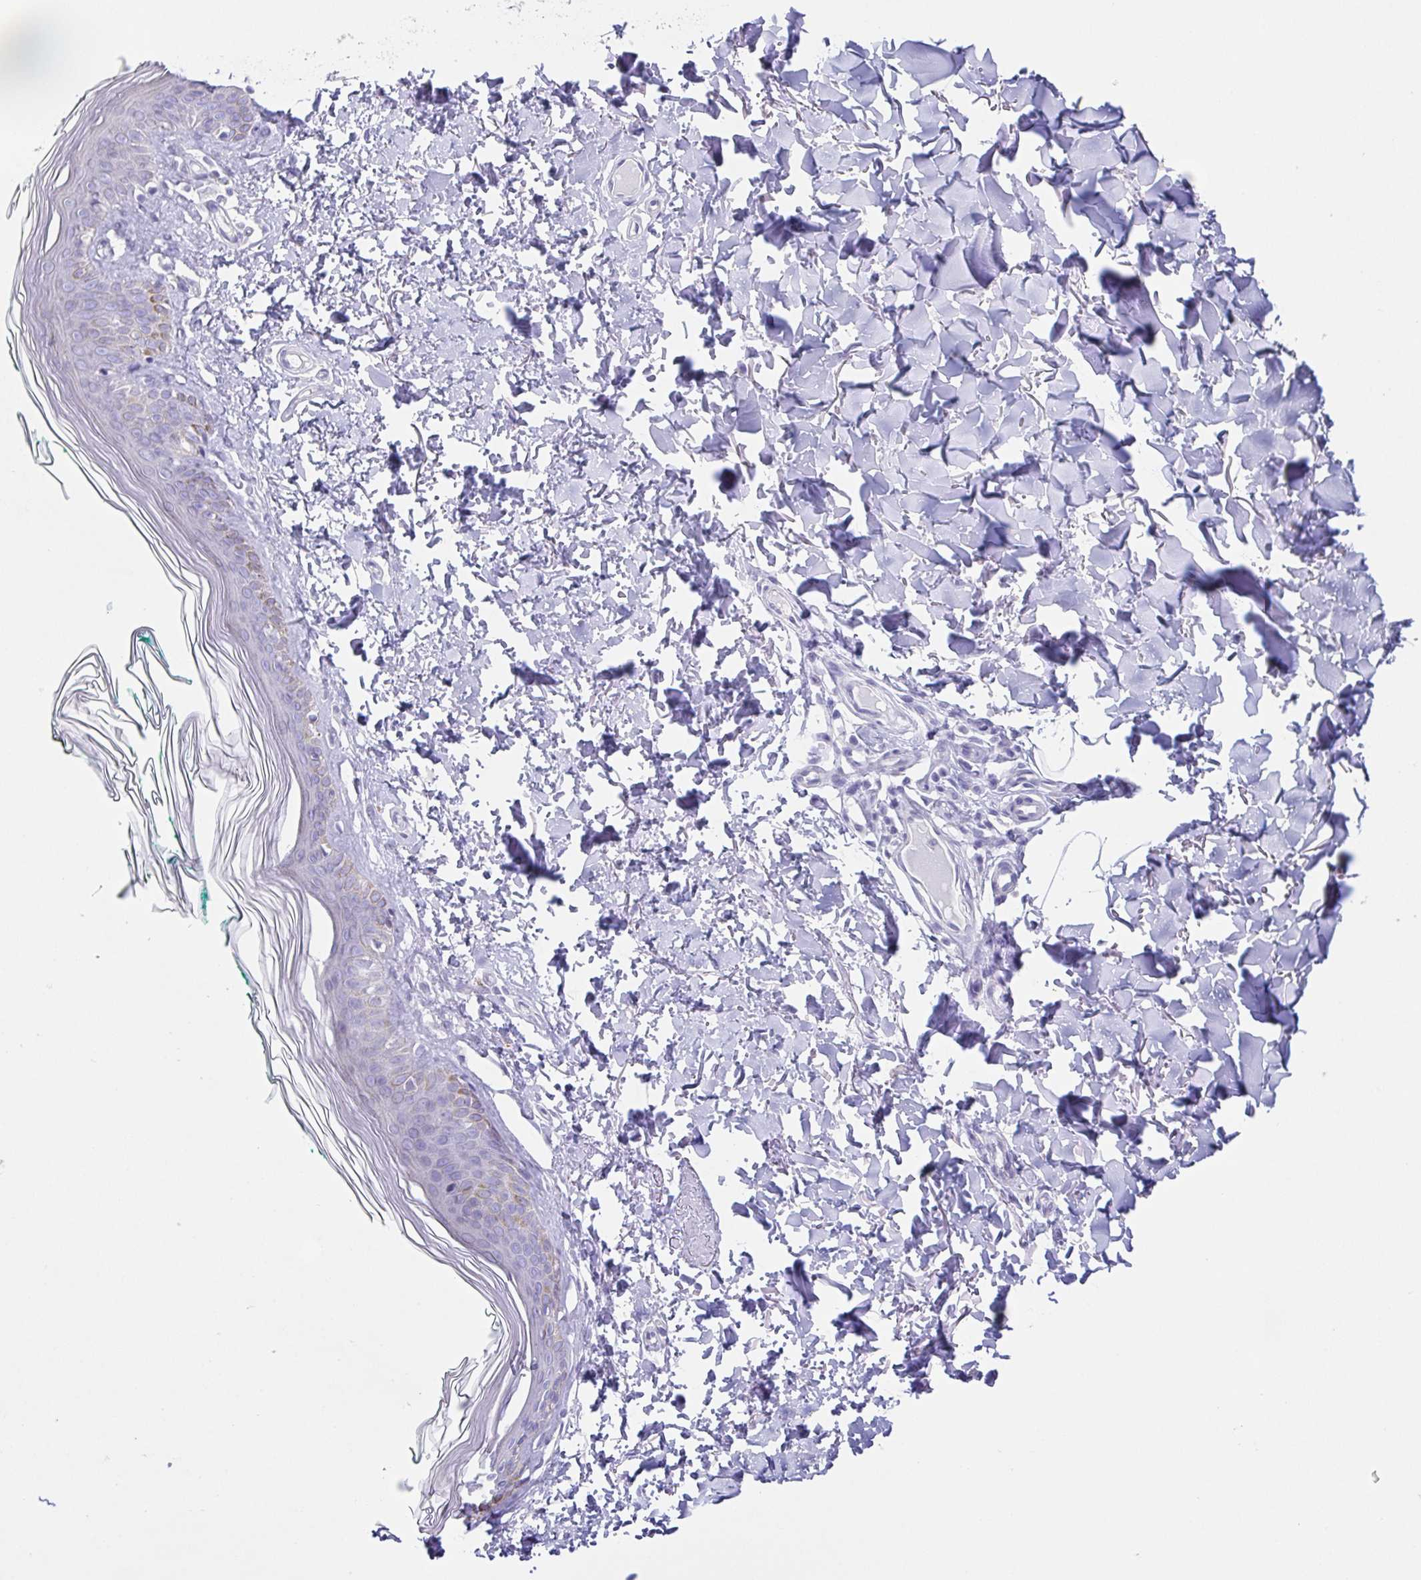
{"staining": {"intensity": "negative", "quantity": "none", "location": "none"}, "tissue": "skin", "cell_type": "Fibroblasts", "image_type": "normal", "snomed": [{"axis": "morphology", "description": "Normal tissue, NOS"}, {"axis": "topography", "description": "Skin"}, {"axis": "topography", "description": "Peripheral nerve tissue"}], "caption": "This is an immunohistochemistry (IHC) photomicrograph of benign human skin. There is no expression in fibroblasts.", "gene": "RDH11", "patient": {"sex": "female", "age": 45}}